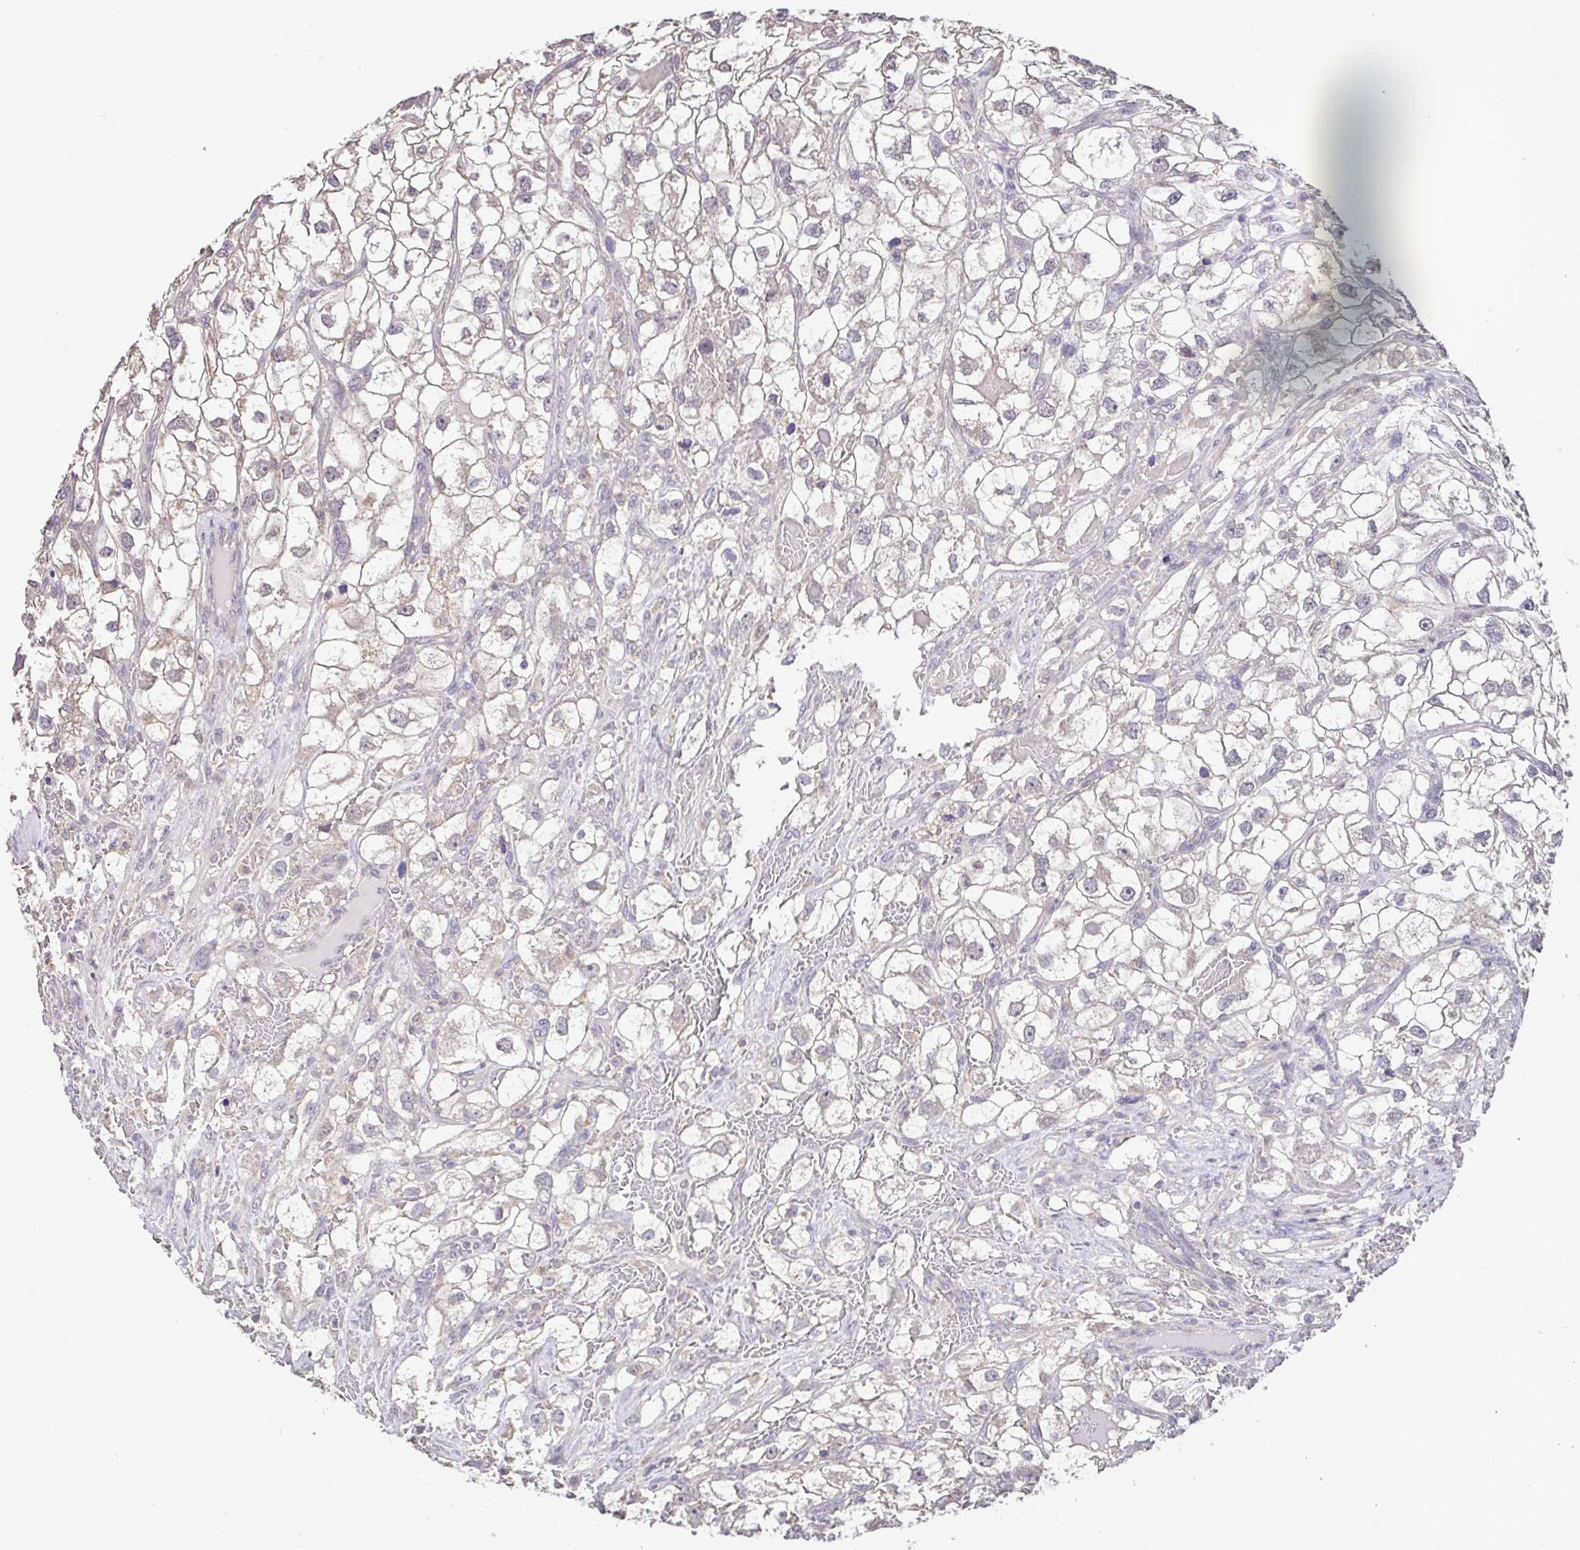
{"staining": {"intensity": "weak", "quantity": "<25%", "location": "cytoplasmic/membranous"}, "tissue": "renal cancer", "cell_type": "Tumor cells", "image_type": "cancer", "snomed": [{"axis": "morphology", "description": "Adenocarcinoma, NOS"}, {"axis": "topography", "description": "Kidney"}], "caption": "High magnification brightfield microscopy of renal adenocarcinoma stained with DAB (brown) and counterstained with hematoxylin (blue): tumor cells show no significant expression.", "gene": "ACTRT2", "patient": {"sex": "male", "age": 59}}